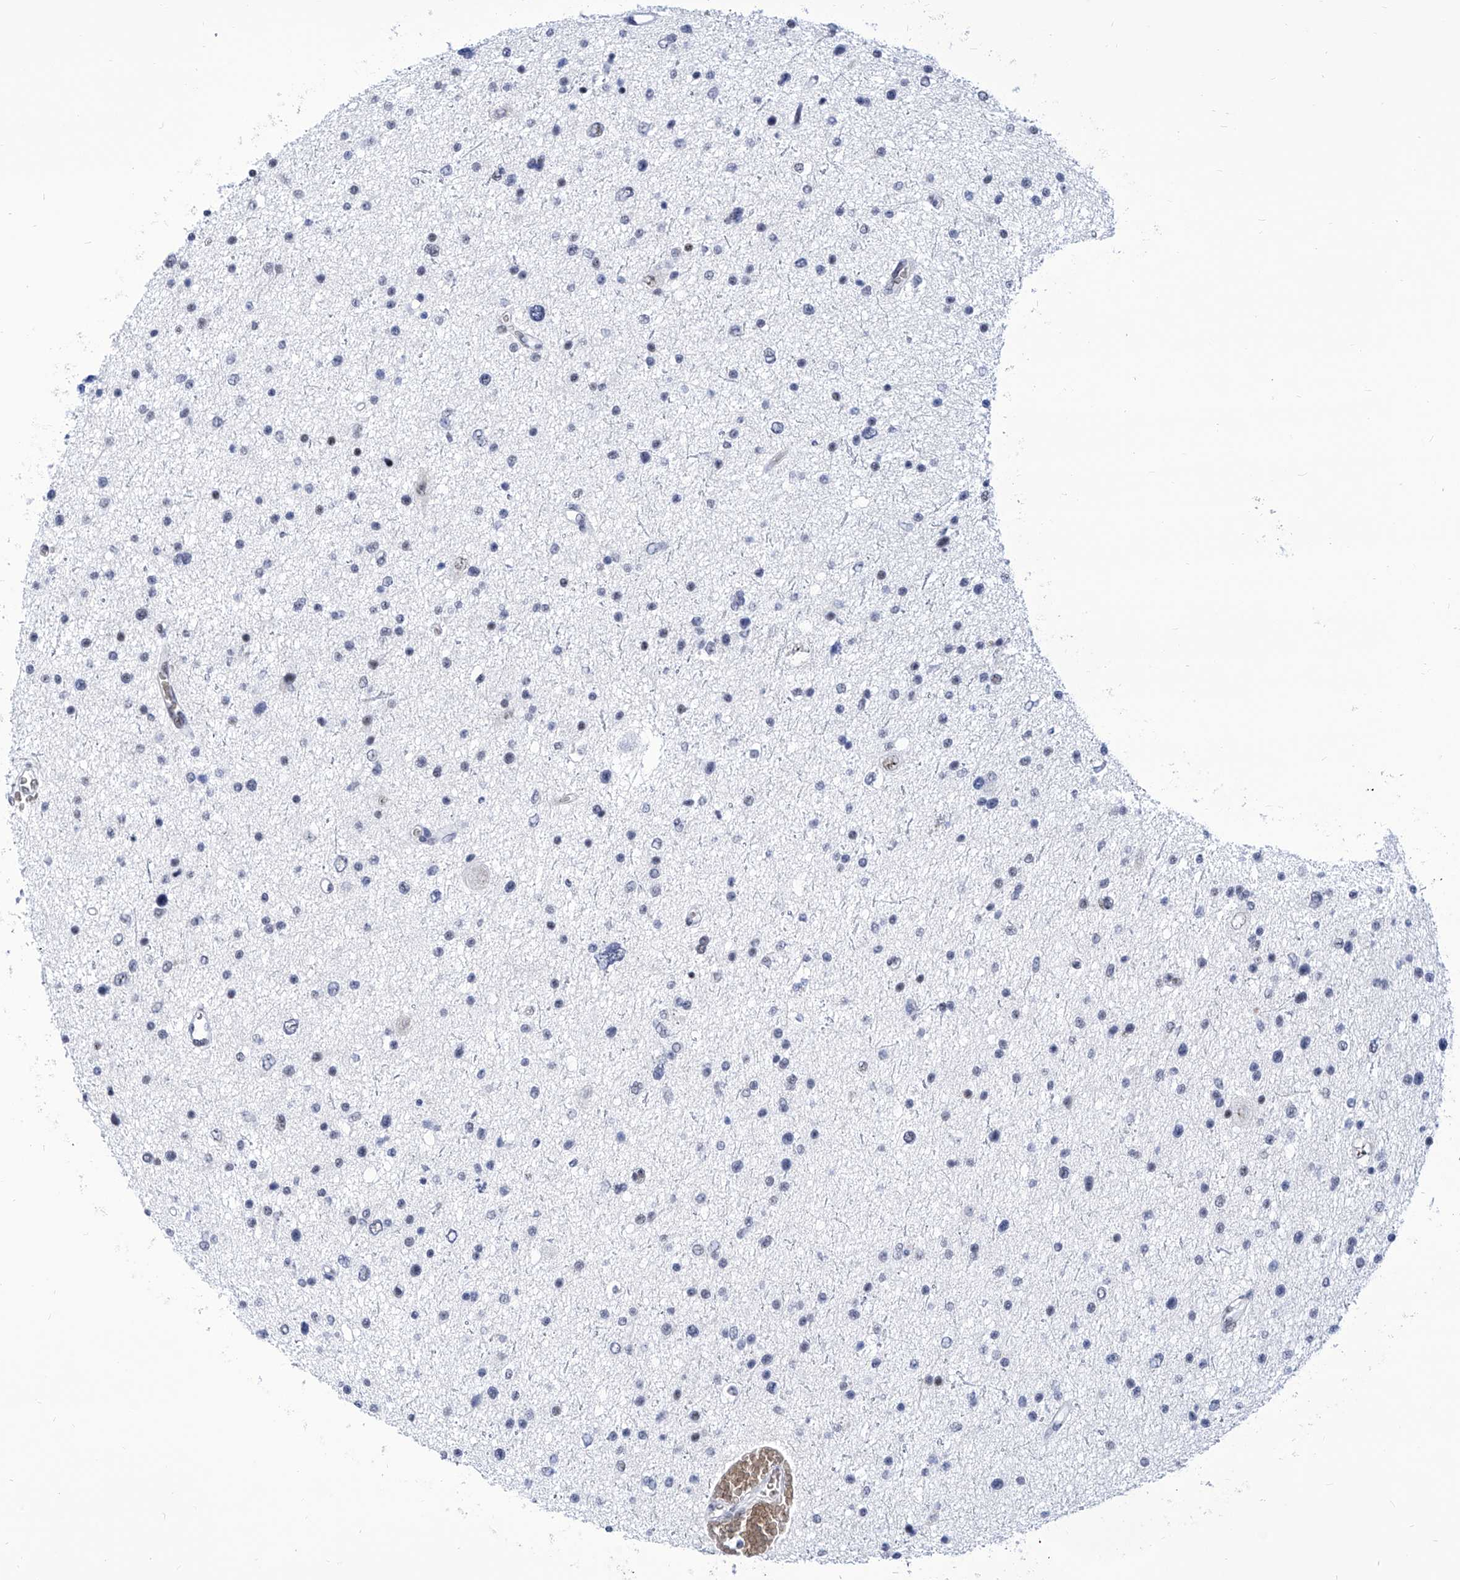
{"staining": {"intensity": "negative", "quantity": "none", "location": "none"}, "tissue": "glioma", "cell_type": "Tumor cells", "image_type": "cancer", "snomed": [{"axis": "morphology", "description": "Glioma, malignant, Low grade"}, {"axis": "topography", "description": "Brain"}], "caption": "Glioma was stained to show a protein in brown. There is no significant positivity in tumor cells.", "gene": "SART1", "patient": {"sex": "female", "age": 37}}